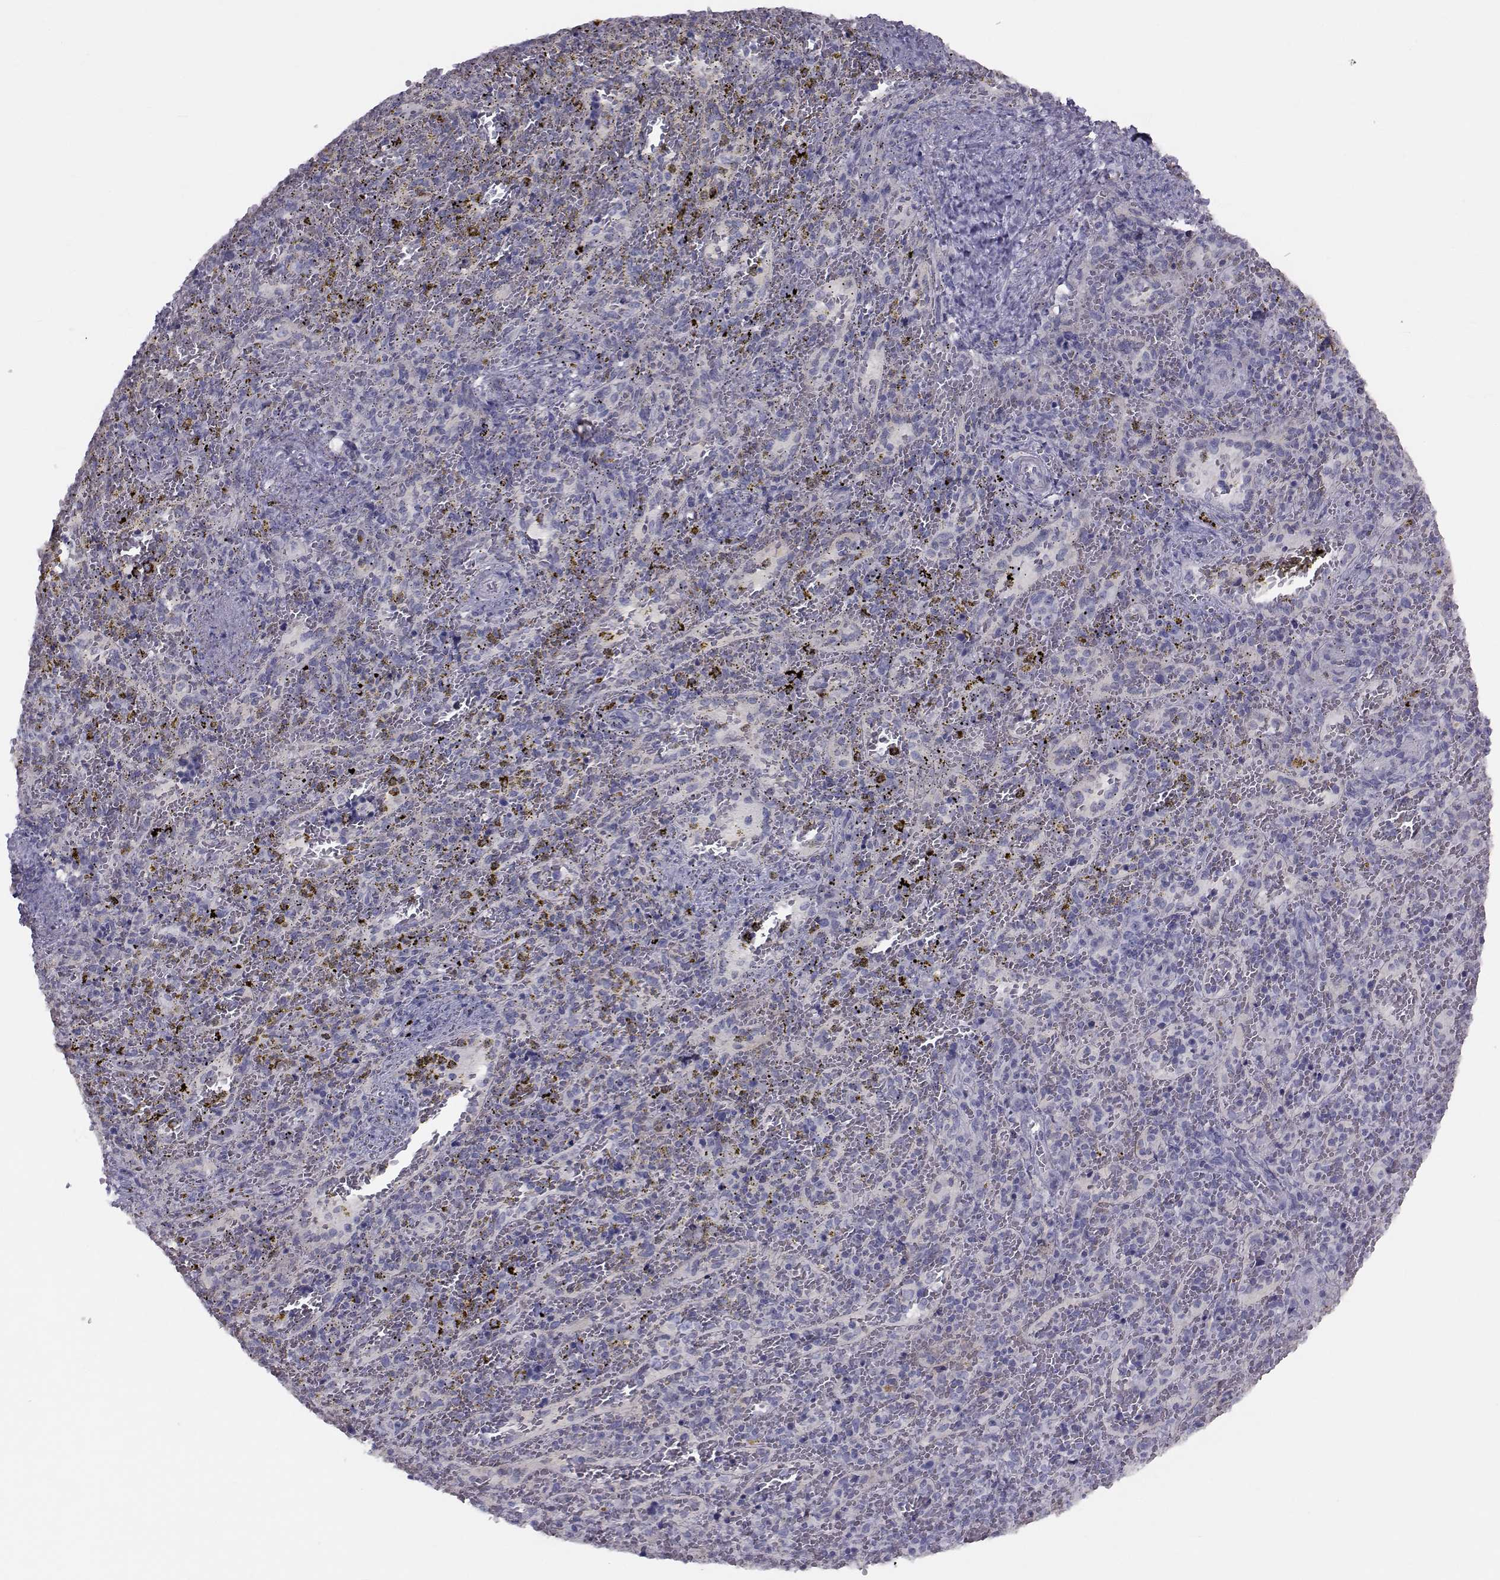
{"staining": {"intensity": "negative", "quantity": "none", "location": "none"}, "tissue": "spleen", "cell_type": "Cells in red pulp", "image_type": "normal", "snomed": [{"axis": "morphology", "description": "Normal tissue, NOS"}, {"axis": "topography", "description": "Spleen"}], "caption": "Spleen stained for a protein using IHC demonstrates no expression cells in red pulp.", "gene": "GARIN3", "patient": {"sex": "female", "age": 50}}